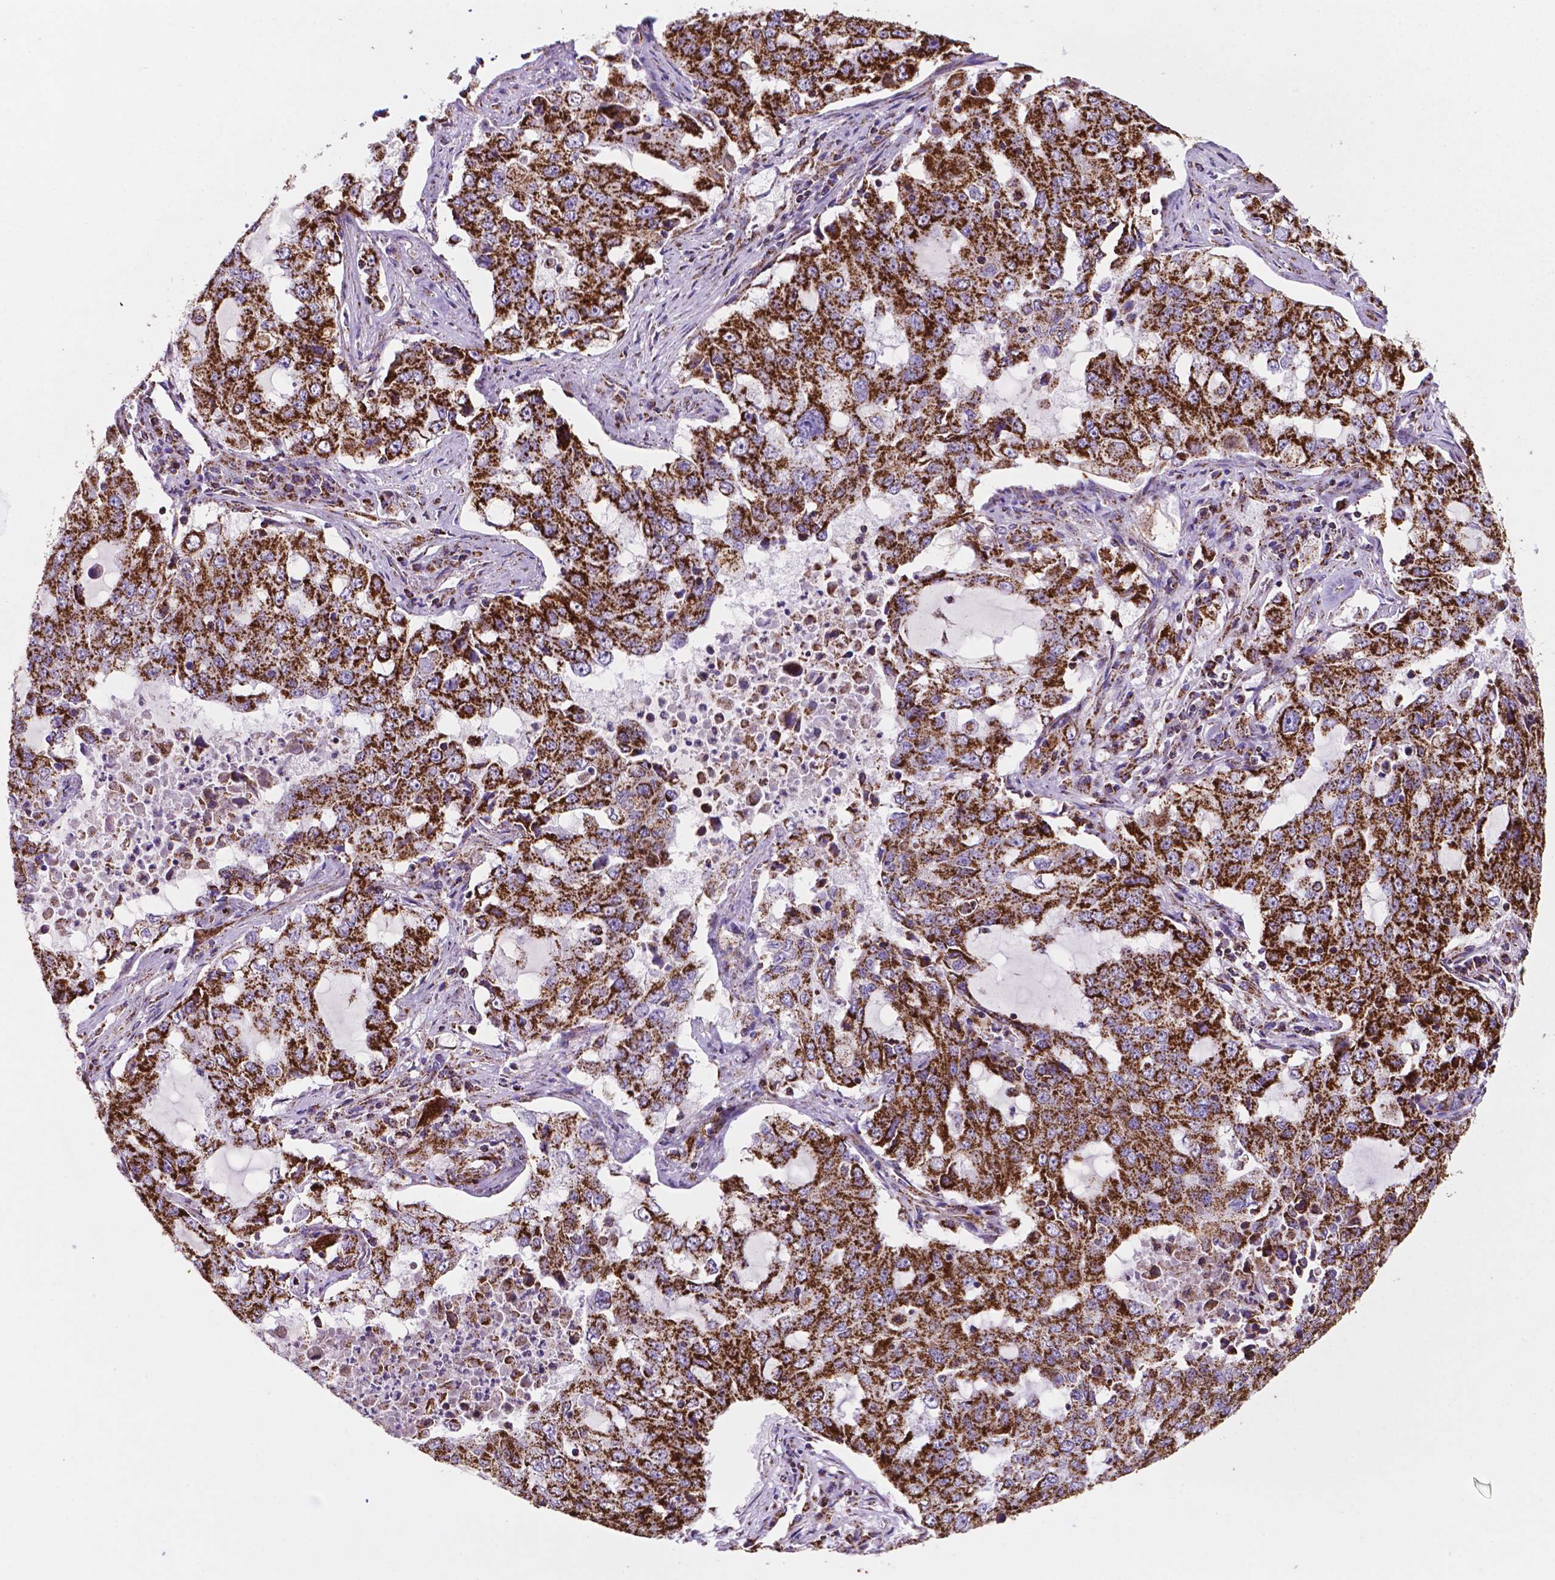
{"staining": {"intensity": "strong", "quantity": ">75%", "location": "cytoplasmic/membranous"}, "tissue": "lung cancer", "cell_type": "Tumor cells", "image_type": "cancer", "snomed": [{"axis": "morphology", "description": "Adenocarcinoma, NOS"}, {"axis": "topography", "description": "Lung"}], "caption": "The immunohistochemical stain highlights strong cytoplasmic/membranous staining in tumor cells of lung cancer tissue.", "gene": "HSPD1", "patient": {"sex": "female", "age": 61}}